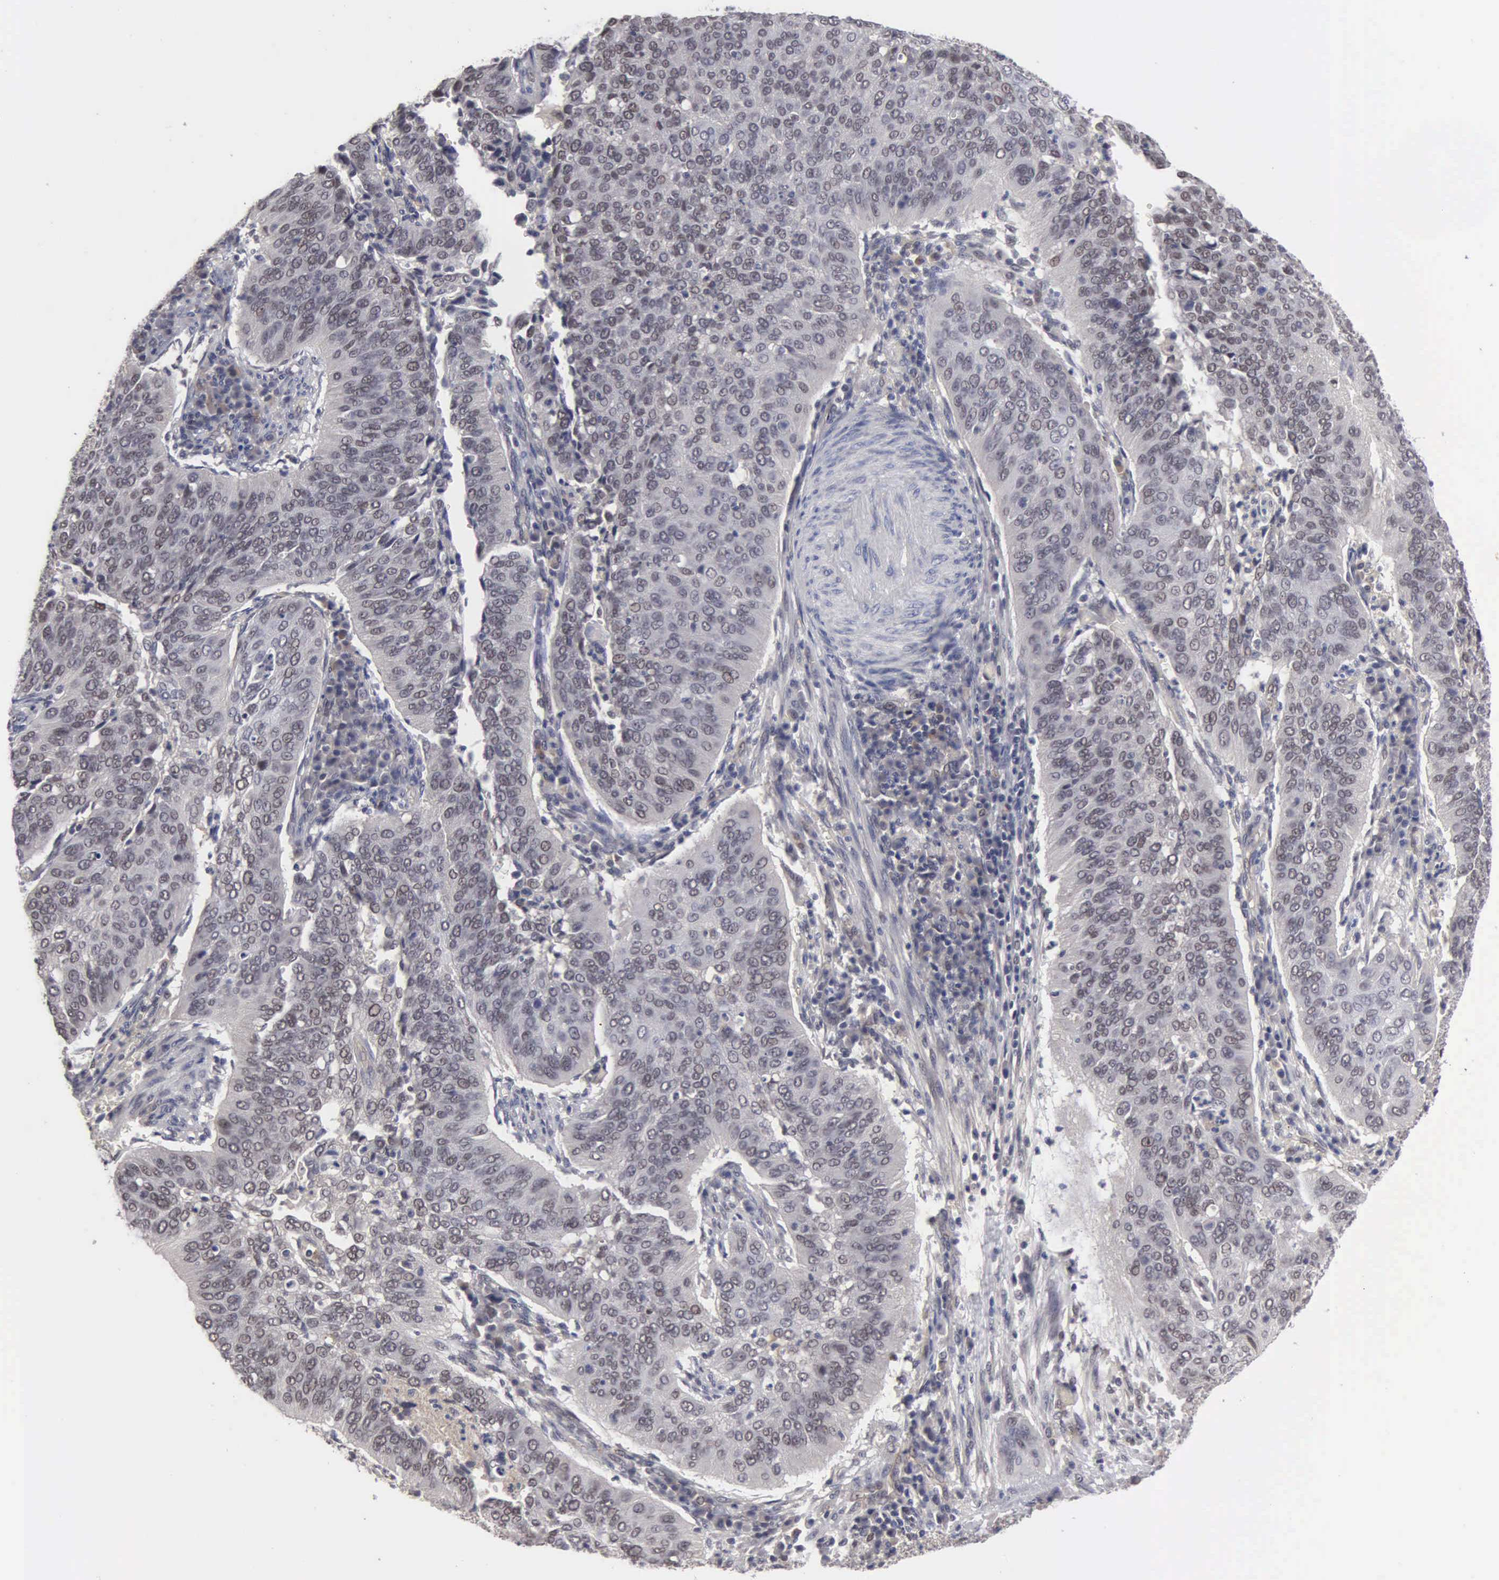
{"staining": {"intensity": "weak", "quantity": "<25%", "location": "nuclear"}, "tissue": "cervical cancer", "cell_type": "Tumor cells", "image_type": "cancer", "snomed": [{"axis": "morphology", "description": "Squamous cell carcinoma, NOS"}, {"axis": "topography", "description": "Cervix"}], "caption": "An immunohistochemistry (IHC) micrograph of cervical squamous cell carcinoma is shown. There is no staining in tumor cells of cervical squamous cell carcinoma.", "gene": "ZBTB33", "patient": {"sex": "female", "age": 39}}